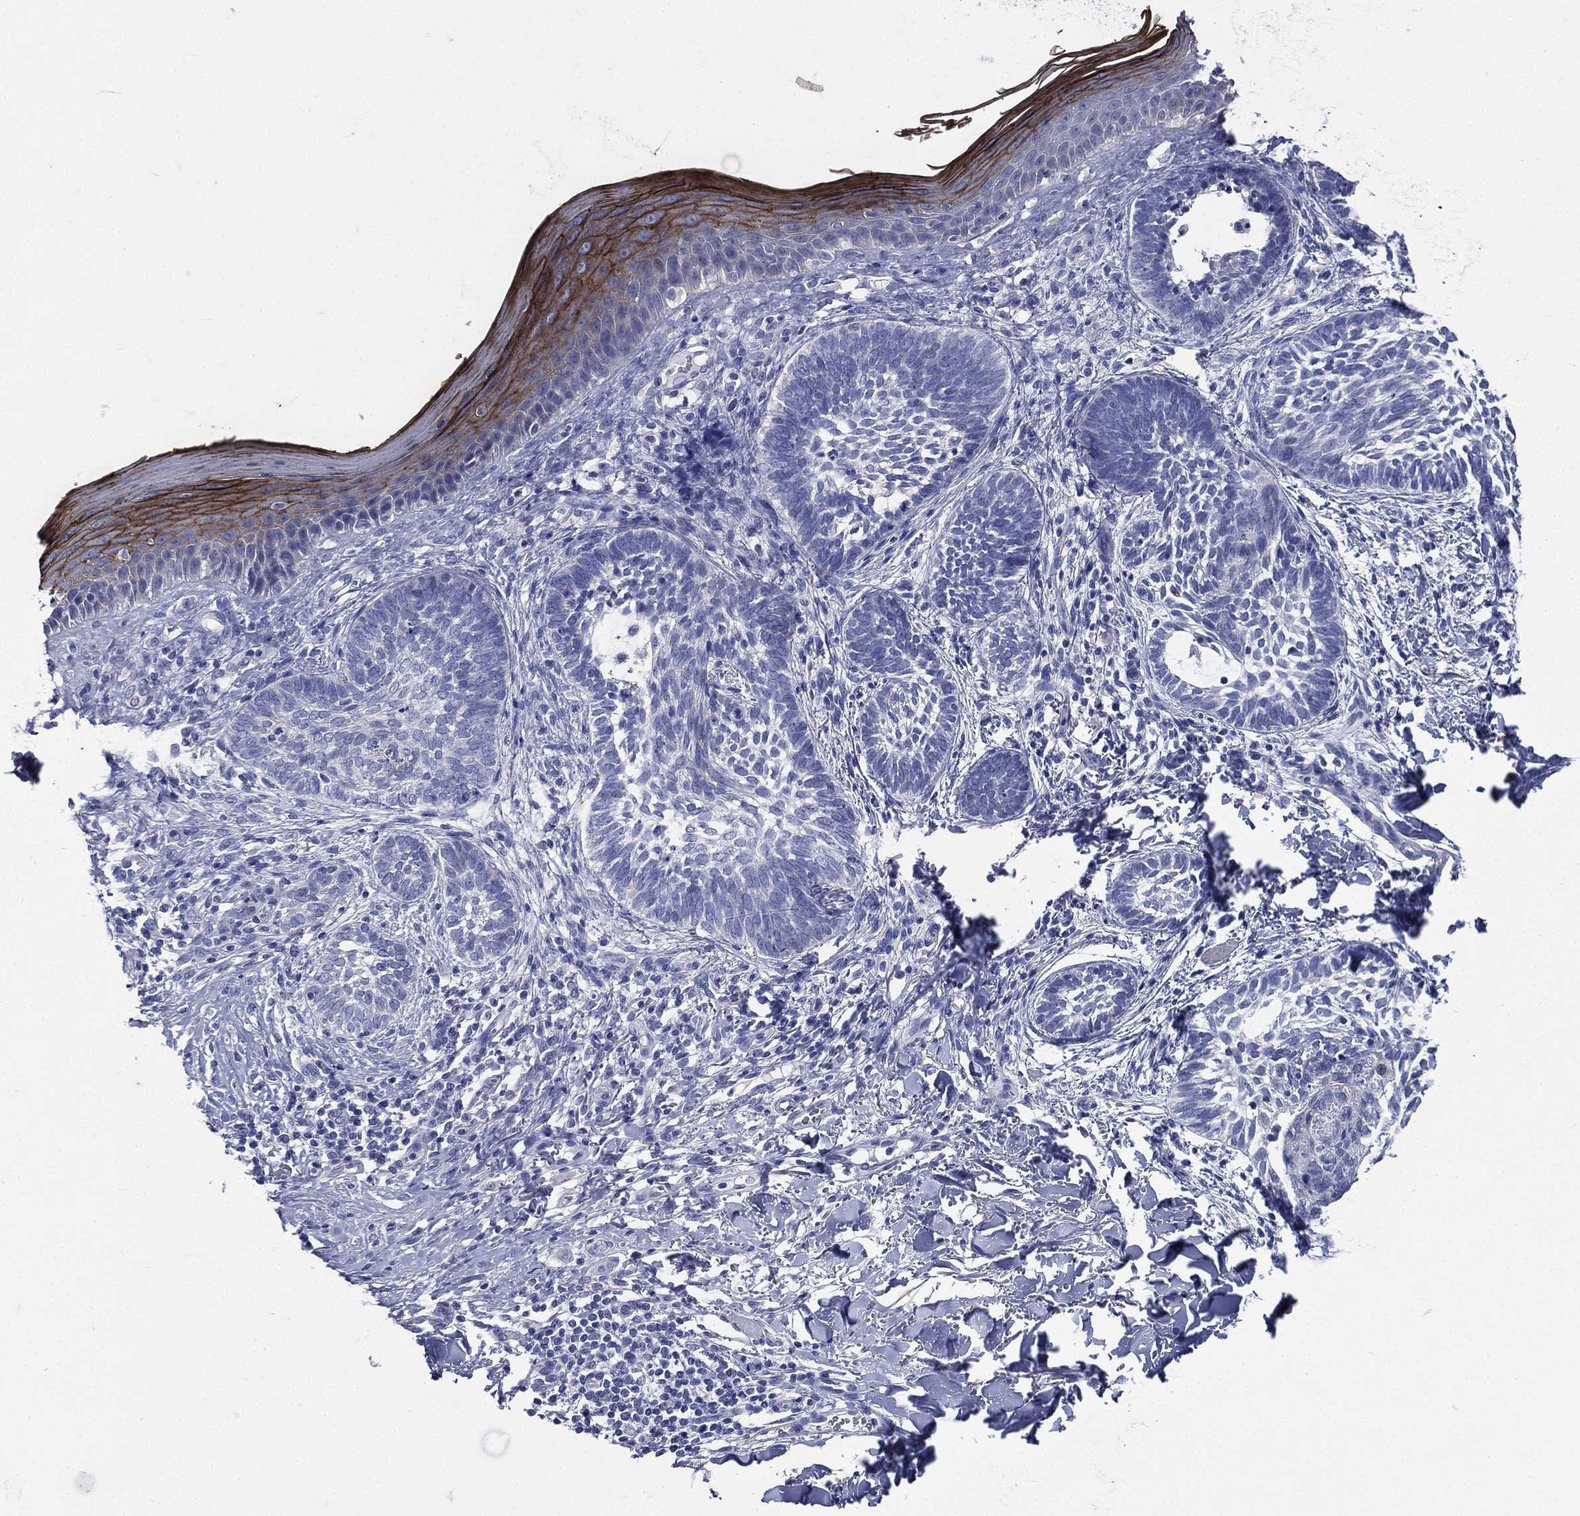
{"staining": {"intensity": "negative", "quantity": "none", "location": "none"}, "tissue": "skin cancer", "cell_type": "Tumor cells", "image_type": "cancer", "snomed": [{"axis": "morphology", "description": "Normal tissue, NOS"}, {"axis": "morphology", "description": "Basal cell carcinoma"}, {"axis": "topography", "description": "Skin"}], "caption": "Immunohistochemistry (IHC) photomicrograph of skin cancer stained for a protein (brown), which displays no positivity in tumor cells.", "gene": "TGM1", "patient": {"sex": "male", "age": 46}}